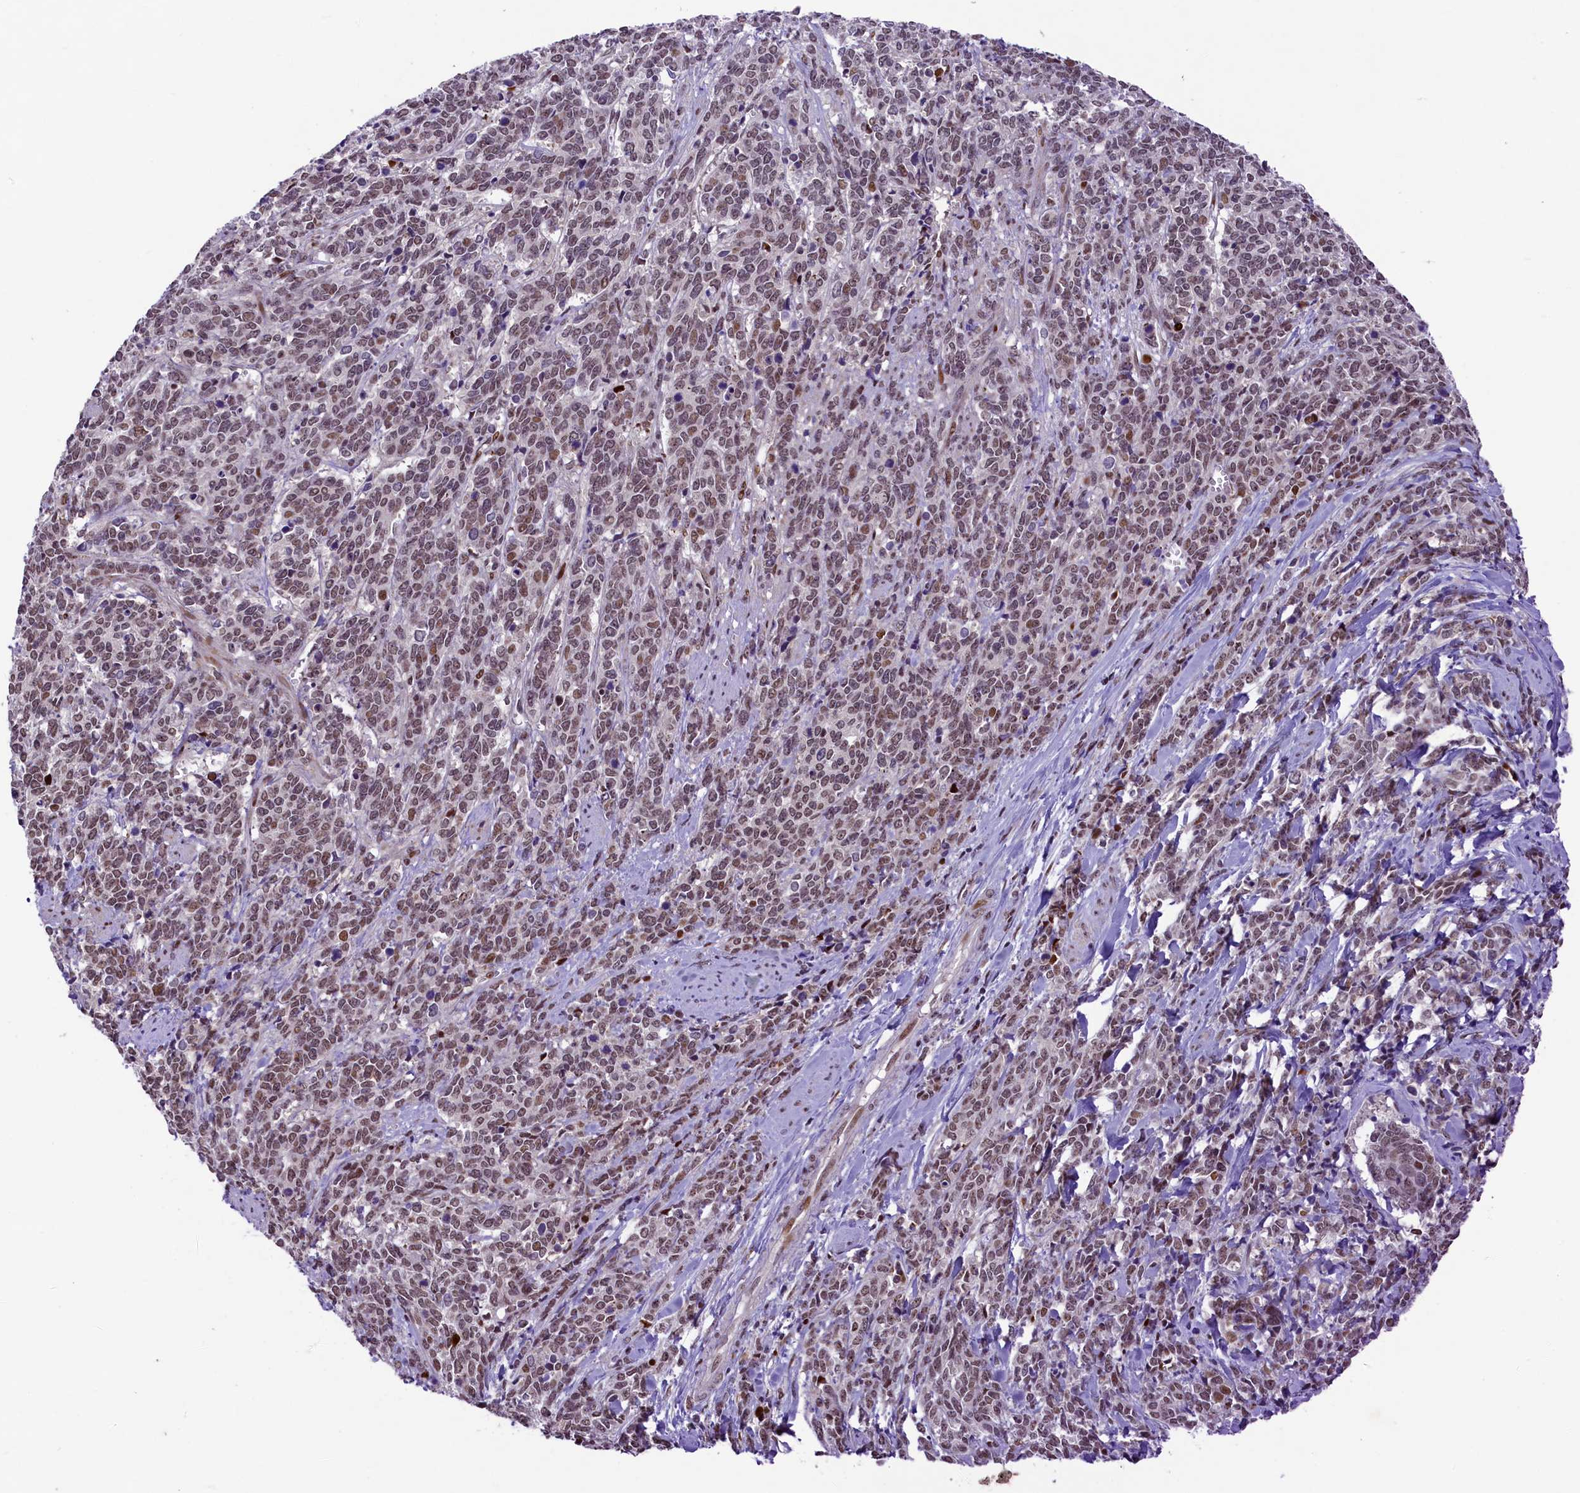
{"staining": {"intensity": "moderate", "quantity": ">75%", "location": "nuclear"}, "tissue": "cervical cancer", "cell_type": "Tumor cells", "image_type": "cancer", "snomed": [{"axis": "morphology", "description": "Squamous cell carcinoma, NOS"}, {"axis": "topography", "description": "Cervix"}], "caption": "DAB (3,3'-diaminobenzidine) immunohistochemical staining of human cervical cancer (squamous cell carcinoma) exhibits moderate nuclear protein positivity in approximately >75% of tumor cells. (Brightfield microscopy of DAB IHC at high magnification).", "gene": "ANKS3", "patient": {"sex": "female", "age": 60}}